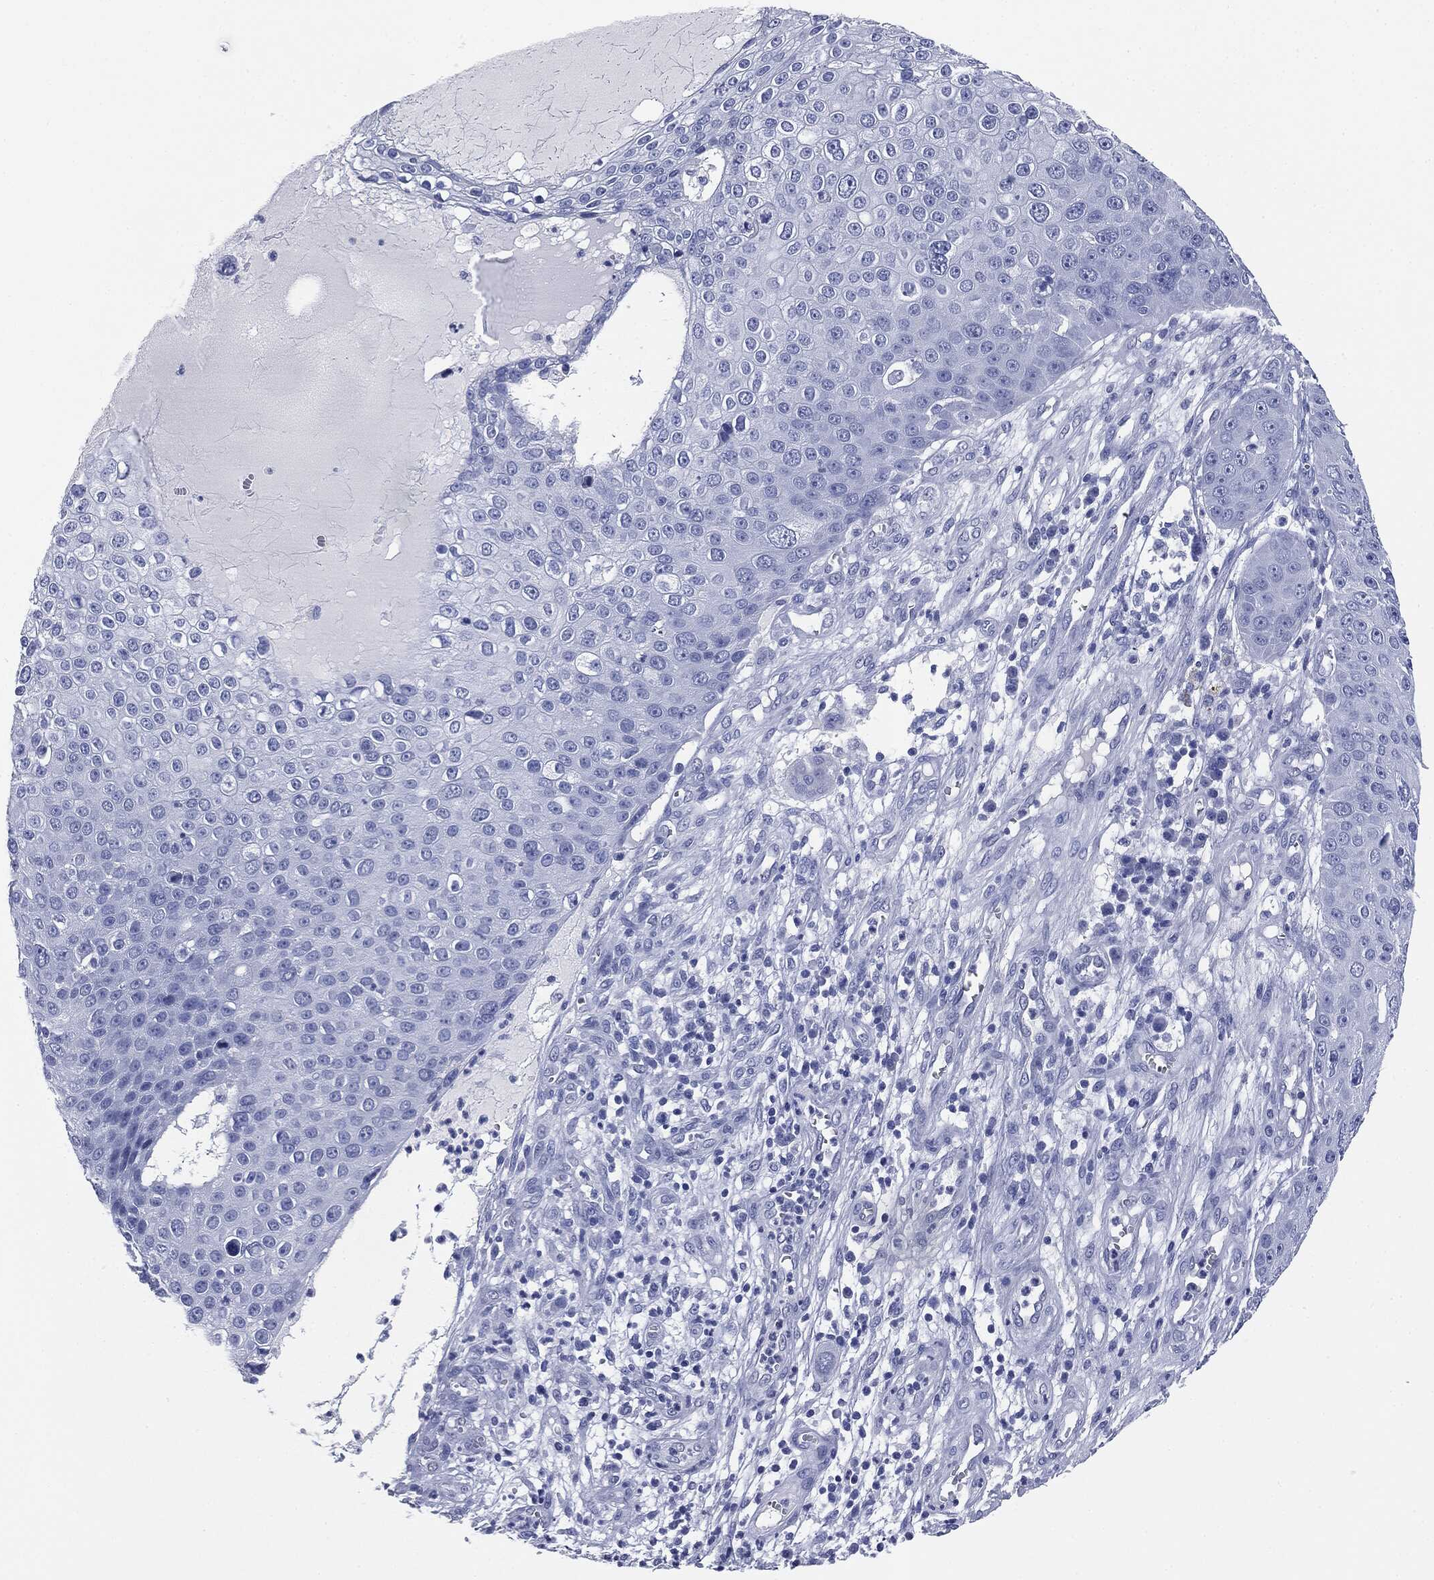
{"staining": {"intensity": "negative", "quantity": "none", "location": "none"}, "tissue": "skin cancer", "cell_type": "Tumor cells", "image_type": "cancer", "snomed": [{"axis": "morphology", "description": "Squamous cell carcinoma, NOS"}, {"axis": "topography", "description": "Skin"}], "caption": "The photomicrograph demonstrates no staining of tumor cells in squamous cell carcinoma (skin). (Brightfield microscopy of DAB (3,3'-diaminobenzidine) IHC at high magnification).", "gene": "ATP2A1", "patient": {"sex": "male", "age": 71}}